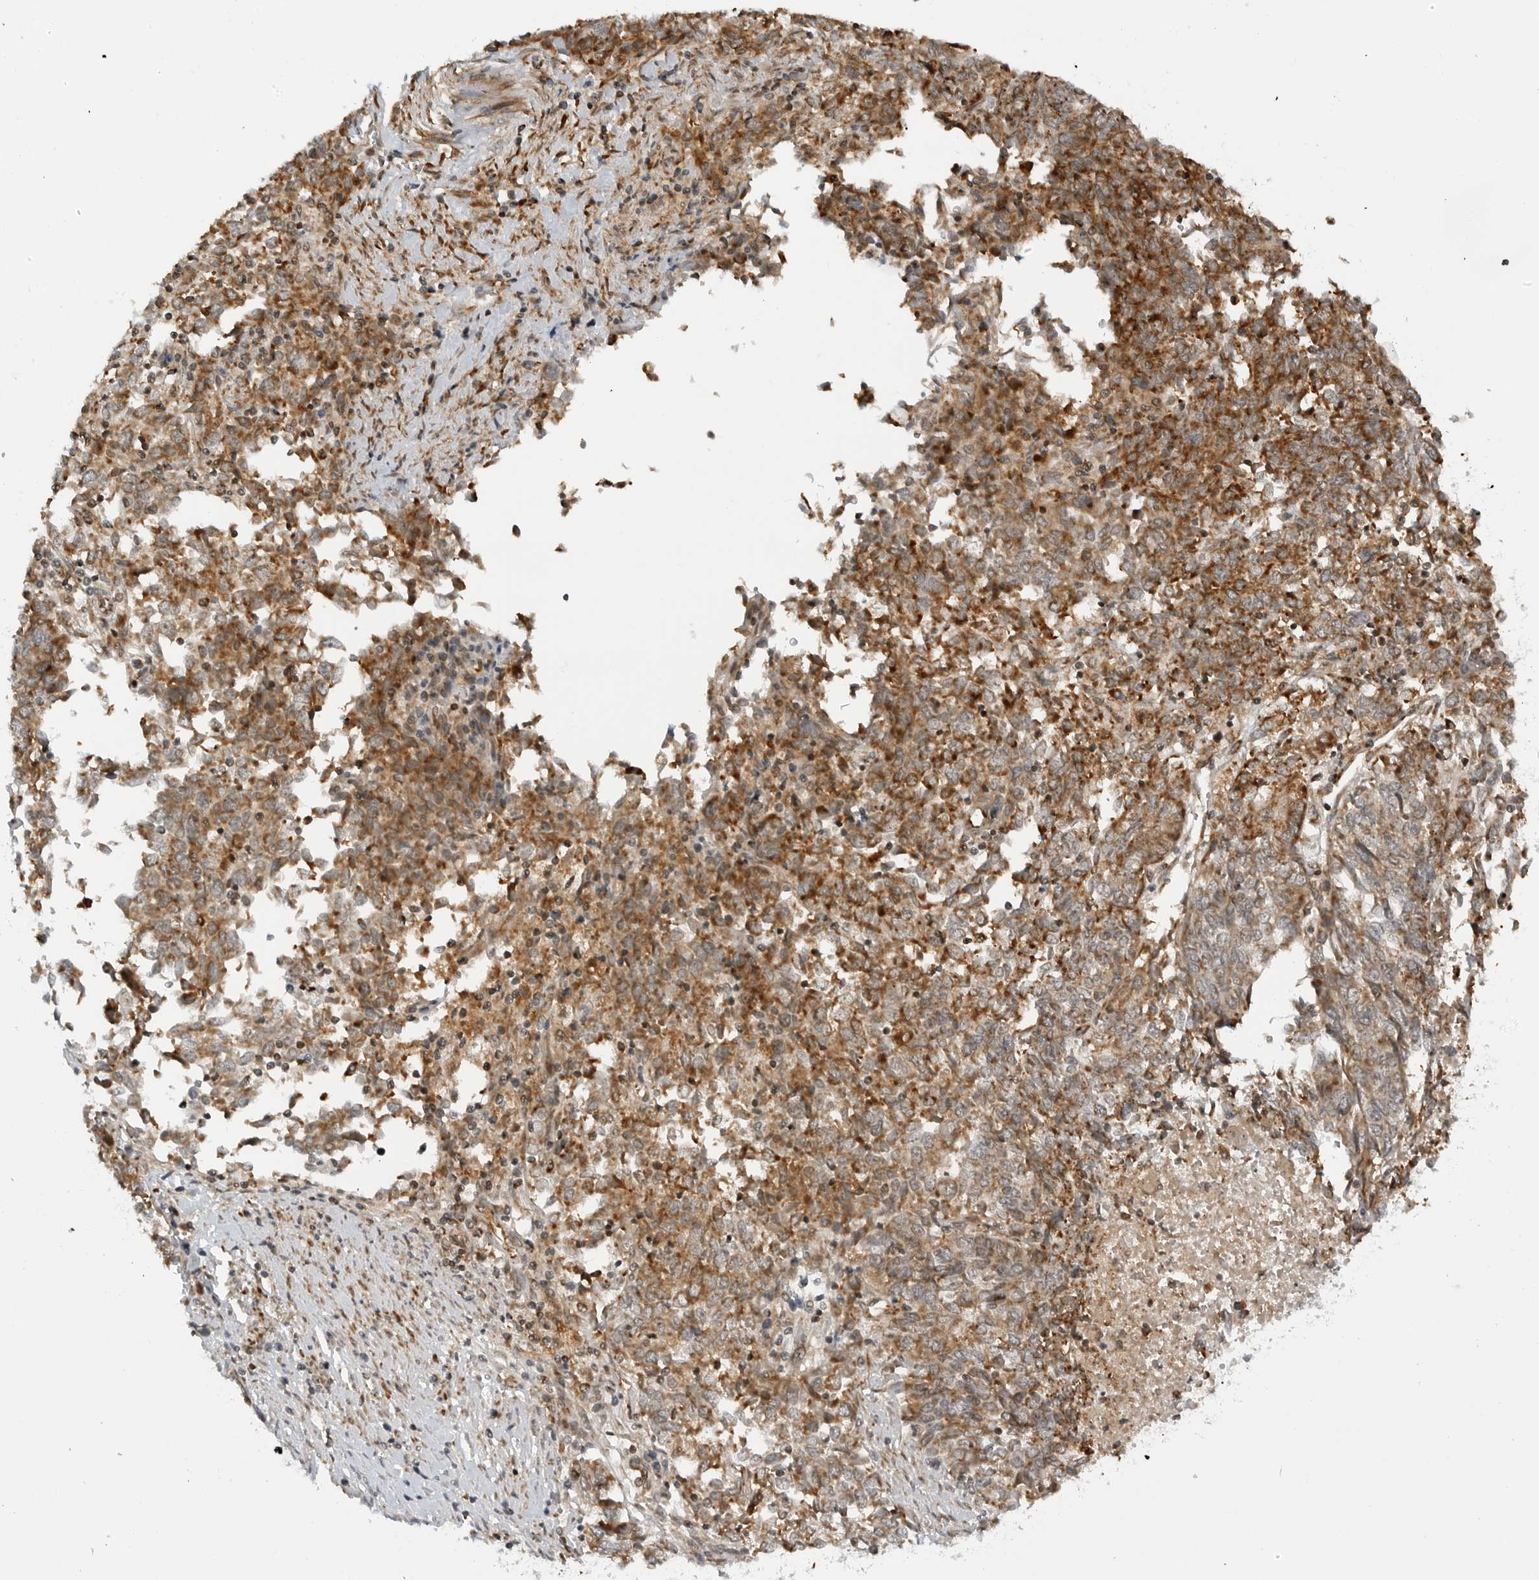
{"staining": {"intensity": "weak", "quantity": ">75%", "location": "cytoplasmic/membranous"}, "tissue": "endometrial cancer", "cell_type": "Tumor cells", "image_type": "cancer", "snomed": [{"axis": "morphology", "description": "Adenocarcinoma, NOS"}, {"axis": "topography", "description": "Endometrium"}], "caption": "Adenocarcinoma (endometrial) stained with a protein marker shows weak staining in tumor cells.", "gene": "PEX2", "patient": {"sex": "female", "age": 80}}